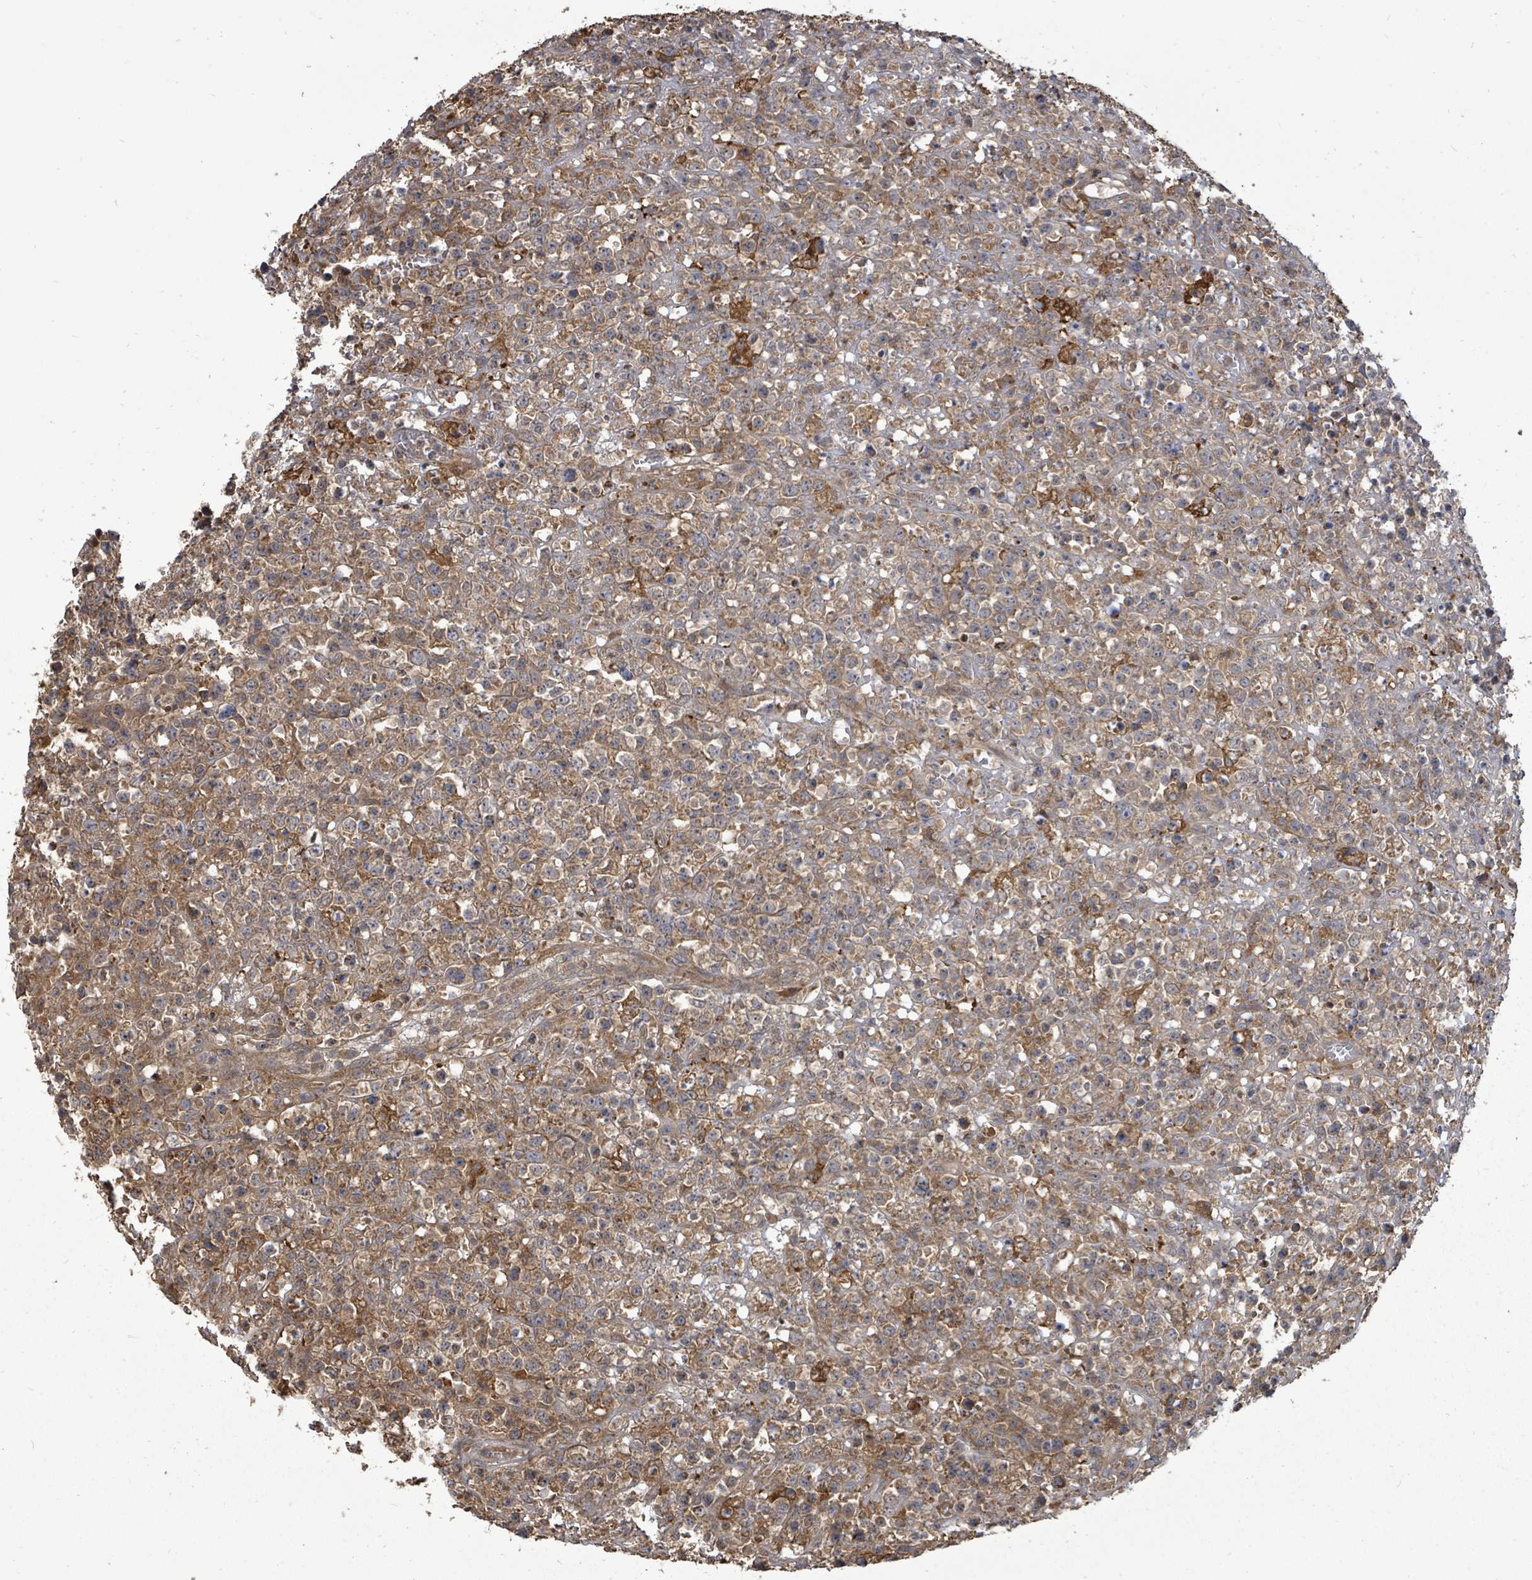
{"staining": {"intensity": "moderate", "quantity": "25%-75%", "location": "cytoplasmic/membranous"}, "tissue": "lymphoma", "cell_type": "Tumor cells", "image_type": "cancer", "snomed": [{"axis": "morphology", "description": "Malignant lymphoma, non-Hodgkin's type, High grade"}, {"axis": "topography", "description": "Colon"}], "caption": "Moderate cytoplasmic/membranous protein staining is identified in approximately 25%-75% of tumor cells in lymphoma. The protein is stained brown, and the nuclei are stained in blue (DAB (3,3'-diaminobenzidine) IHC with brightfield microscopy, high magnification).", "gene": "EIF3C", "patient": {"sex": "female", "age": 53}}